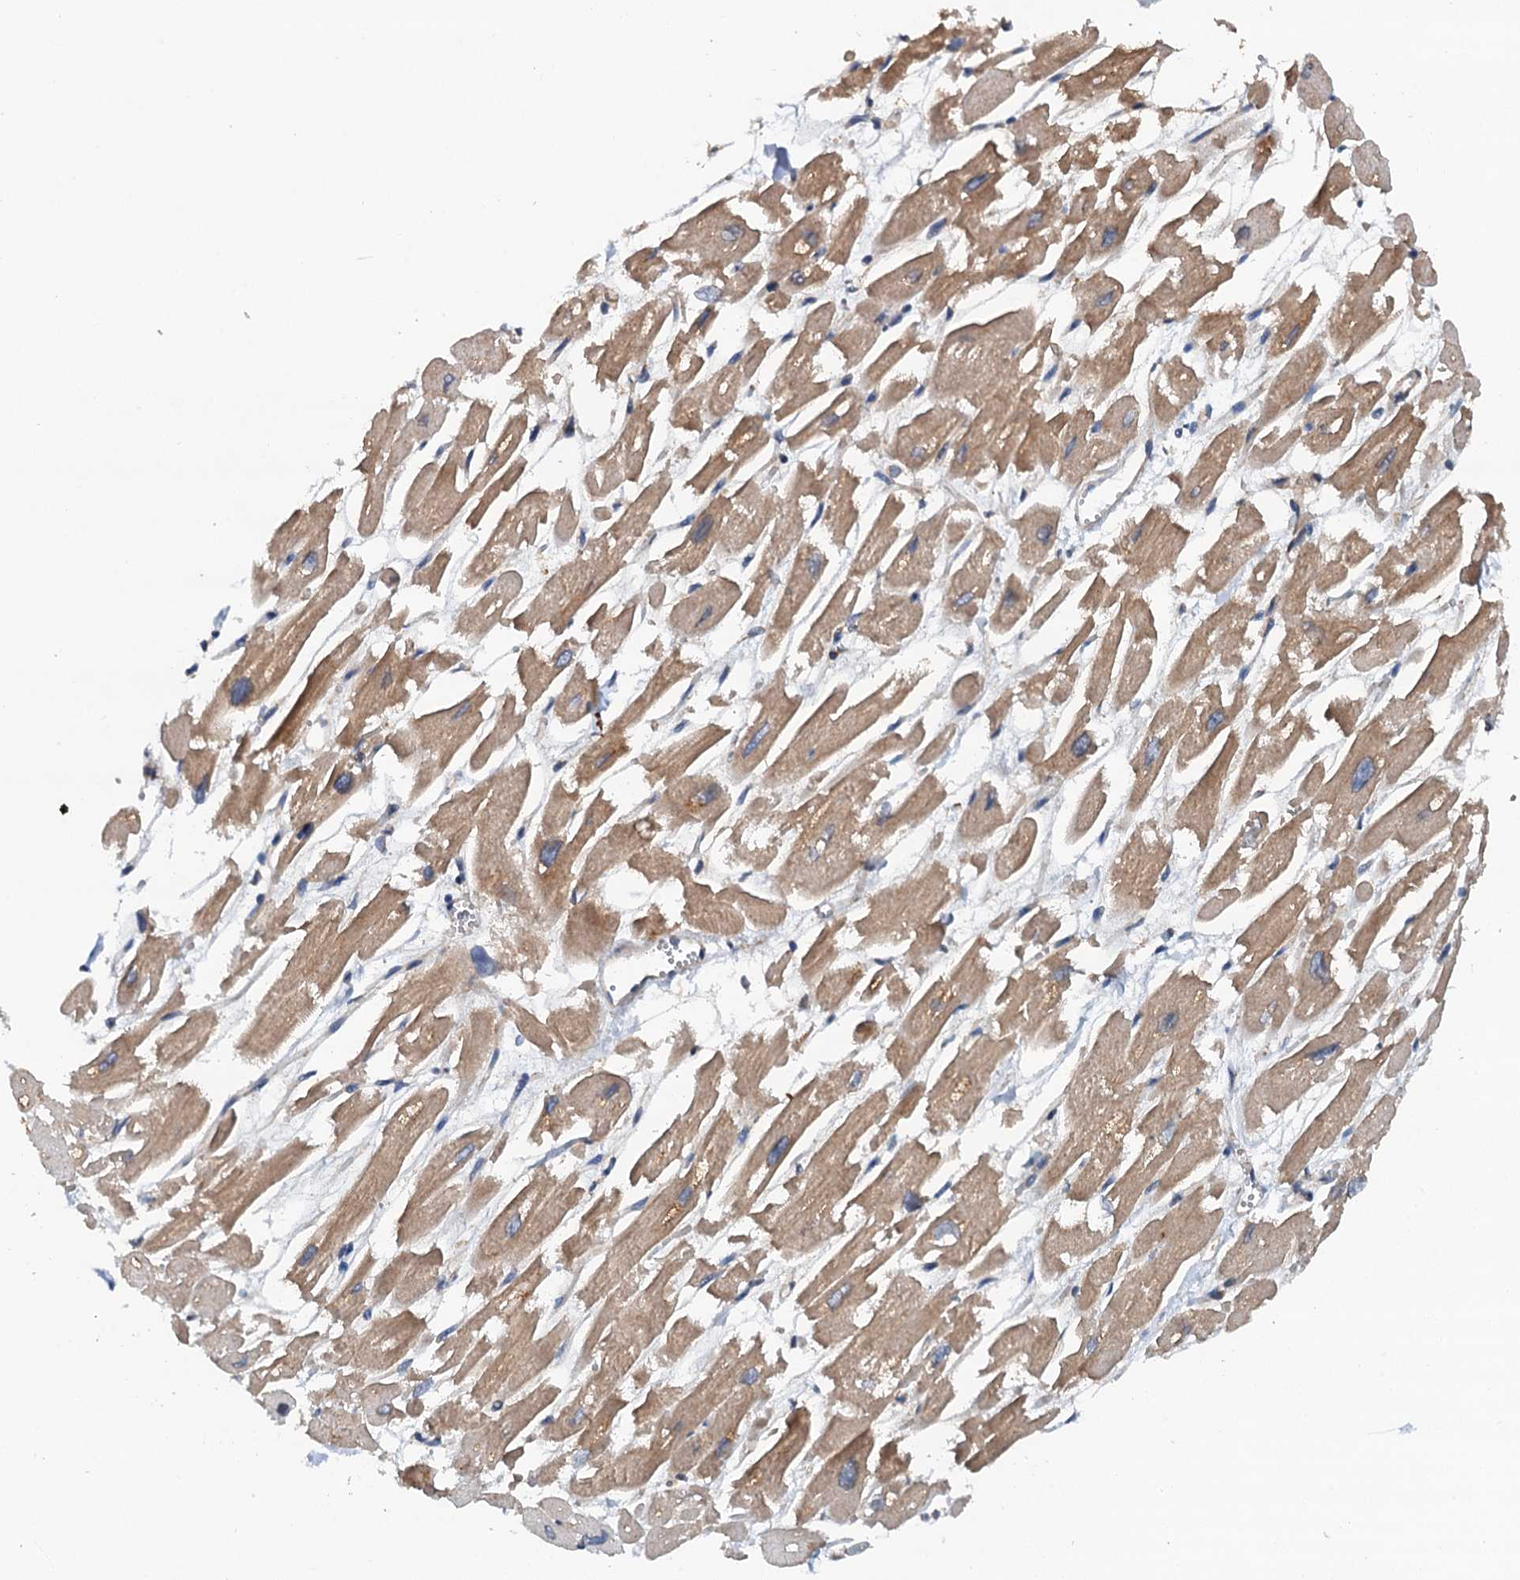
{"staining": {"intensity": "moderate", "quantity": "25%-75%", "location": "cytoplasmic/membranous"}, "tissue": "heart muscle", "cell_type": "Cardiomyocytes", "image_type": "normal", "snomed": [{"axis": "morphology", "description": "Normal tissue, NOS"}, {"axis": "topography", "description": "Heart"}], "caption": "A micrograph of heart muscle stained for a protein shows moderate cytoplasmic/membranous brown staining in cardiomyocytes.", "gene": "COG3", "patient": {"sex": "male", "age": 54}}